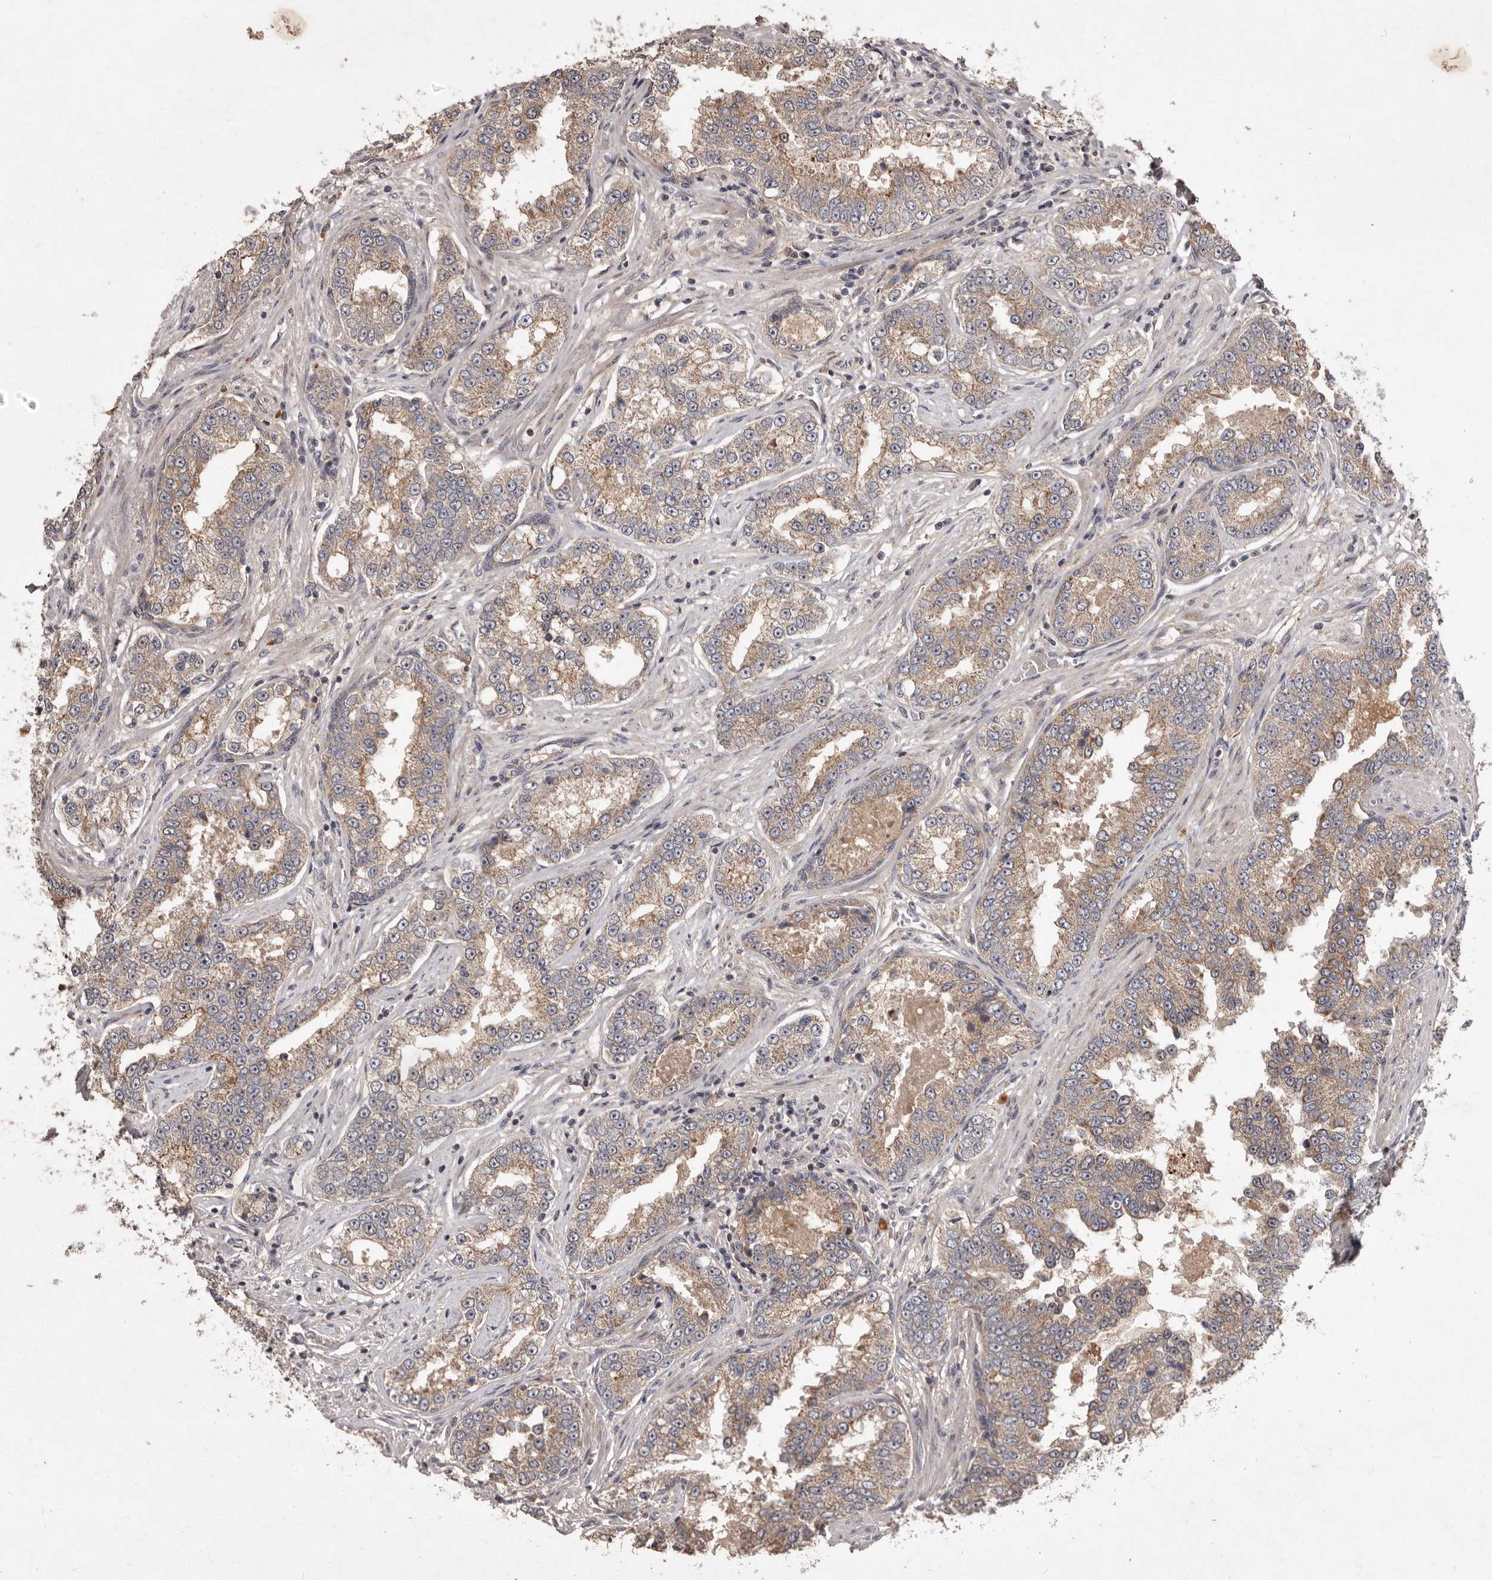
{"staining": {"intensity": "moderate", "quantity": ">75%", "location": "cytoplasmic/membranous"}, "tissue": "prostate cancer", "cell_type": "Tumor cells", "image_type": "cancer", "snomed": [{"axis": "morphology", "description": "Normal tissue, NOS"}, {"axis": "morphology", "description": "Adenocarcinoma, High grade"}, {"axis": "topography", "description": "Prostate"}], "caption": "A high-resolution image shows immunohistochemistry staining of prostate cancer (adenocarcinoma (high-grade)), which shows moderate cytoplasmic/membranous staining in about >75% of tumor cells. The staining is performed using DAB brown chromogen to label protein expression. The nuclei are counter-stained blue using hematoxylin.", "gene": "FLAD1", "patient": {"sex": "male", "age": 83}}